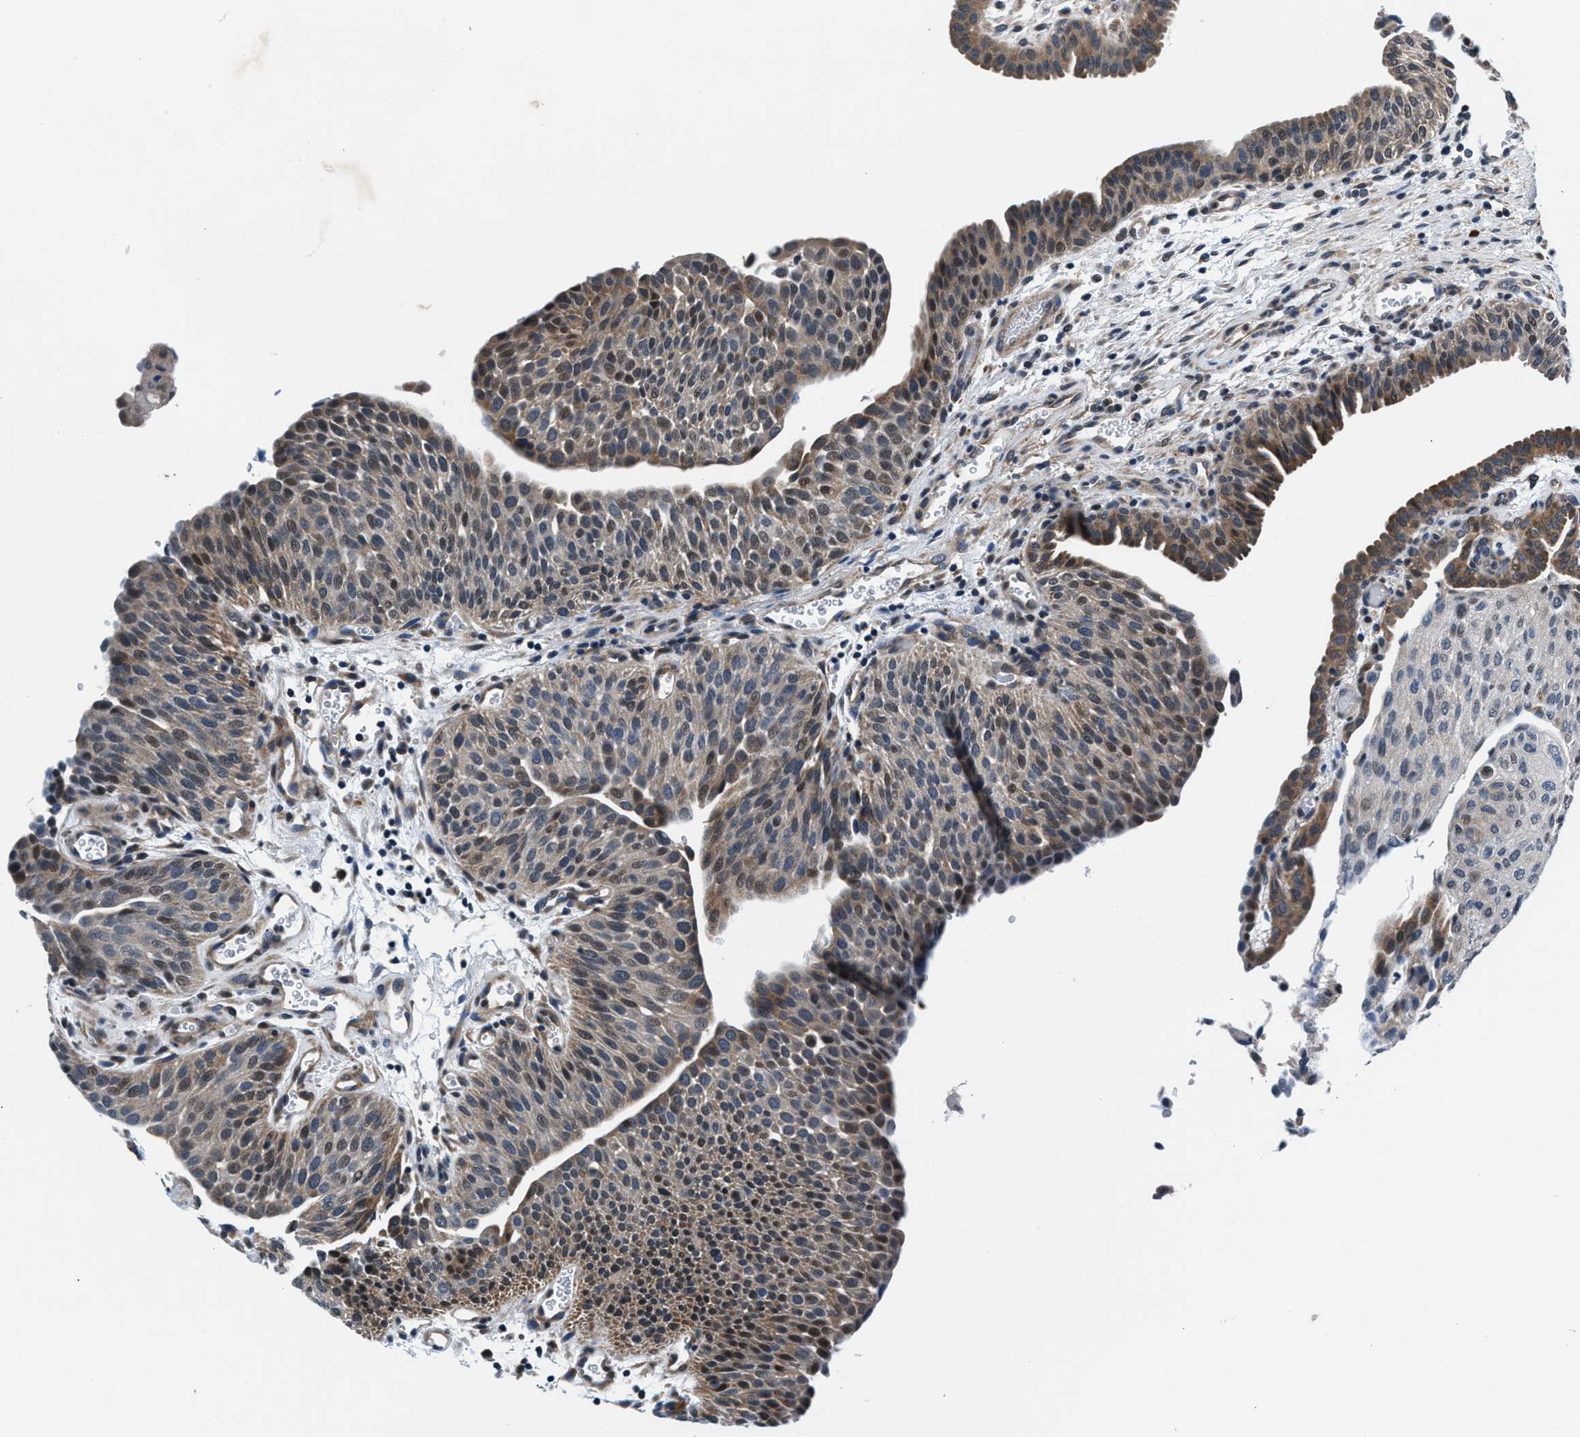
{"staining": {"intensity": "weak", "quantity": "<25%", "location": "cytoplasmic/membranous"}, "tissue": "urothelial cancer", "cell_type": "Tumor cells", "image_type": "cancer", "snomed": [{"axis": "morphology", "description": "Urothelial carcinoma, Low grade"}, {"axis": "morphology", "description": "Urothelial carcinoma, High grade"}, {"axis": "topography", "description": "Urinary bladder"}], "caption": "Immunohistochemistry histopathology image of neoplastic tissue: human low-grade urothelial carcinoma stained with DAB (3,3'-diaminobenzidine) shows no significant protein staining in tumor cells.", "gene": "PRPSAP2", "patient": {"sex": "male", "age": 35}}